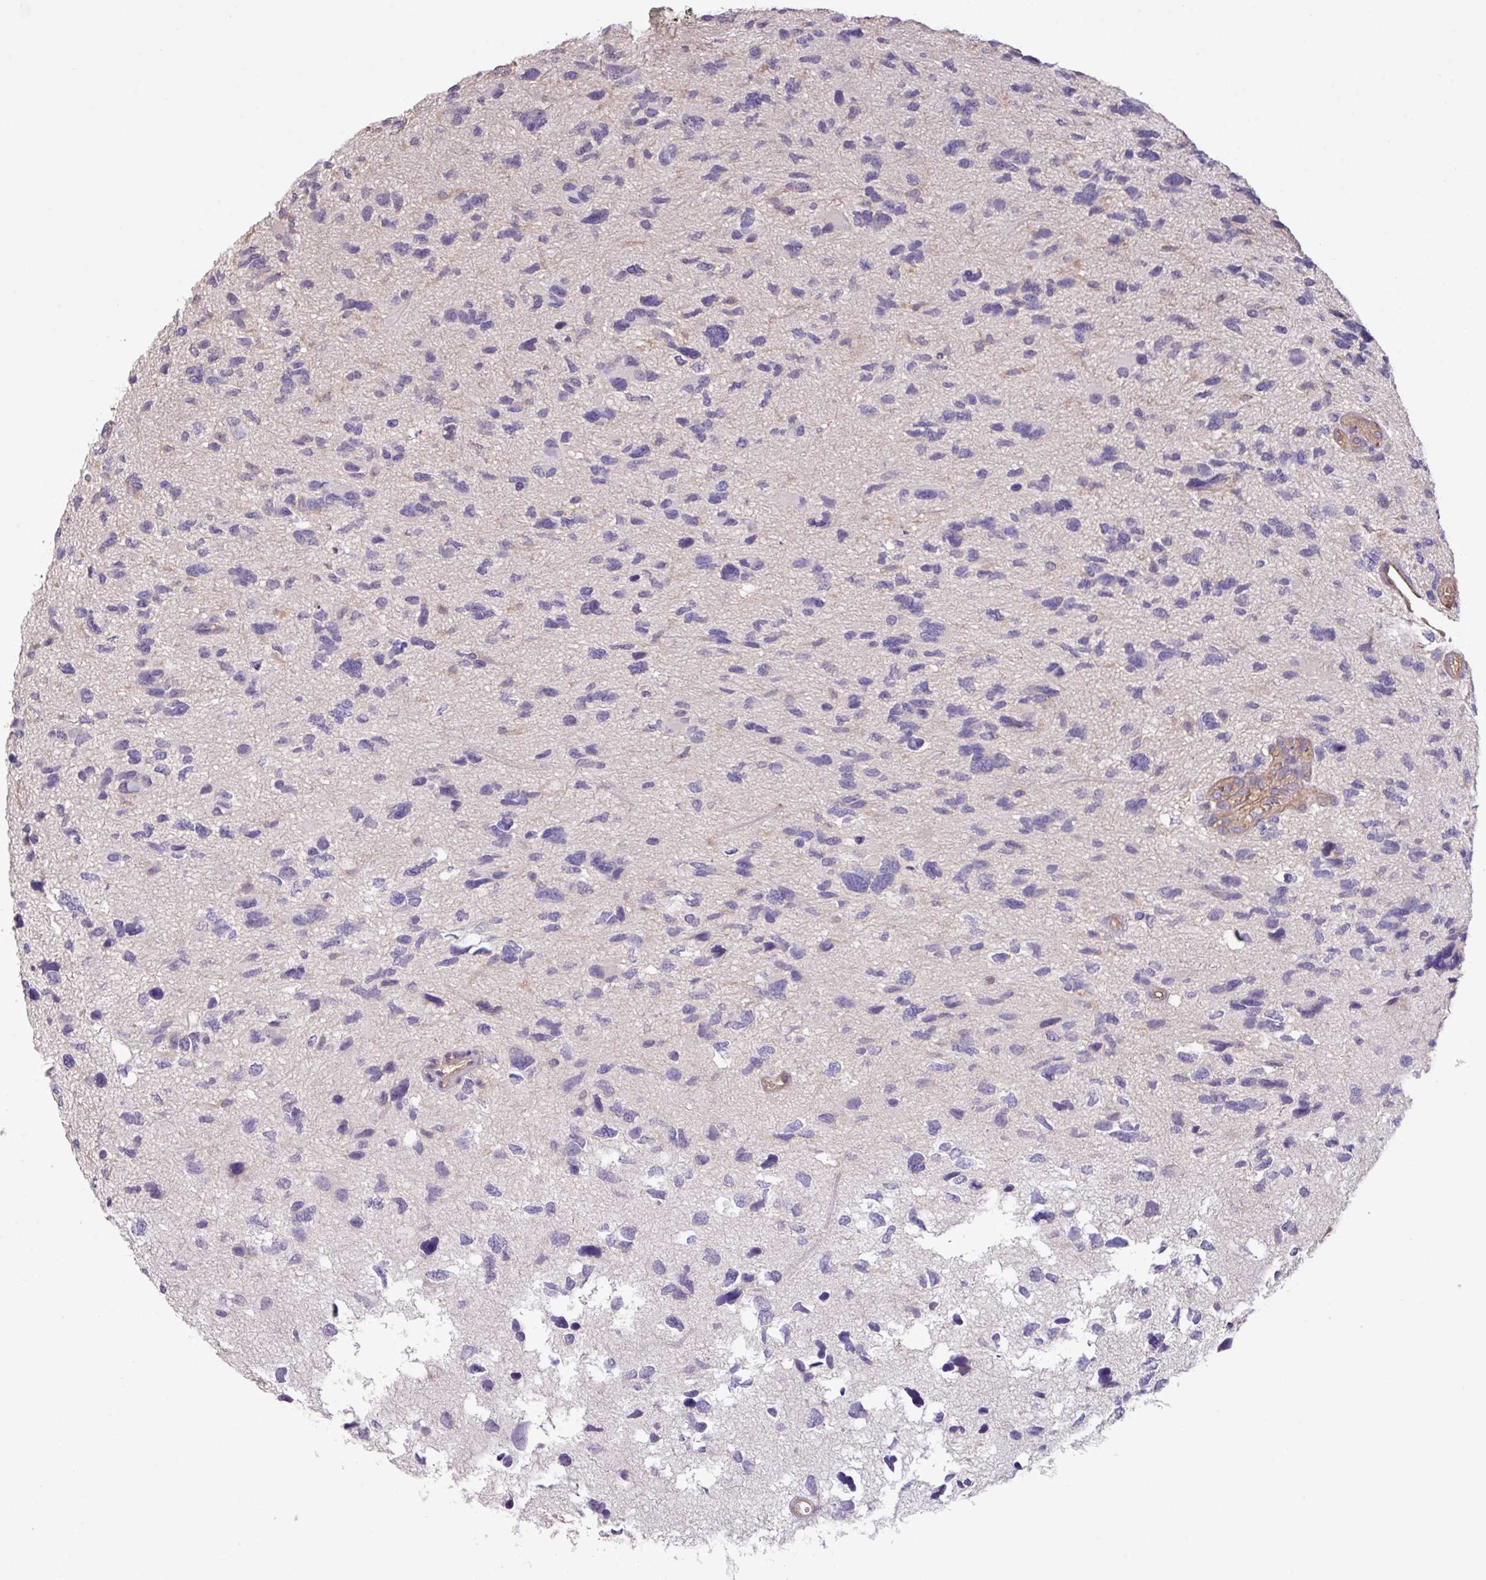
{"staining": {"intensity": "negative", "quantity": "none", "location": "none"}, "tissue": "glioma", "cell_type": "Tumor cells", "image_type": "cancer", "snomed": [{"axis": "morphology", "description": "Glioma, malignant, High grade"}, {"axis": "topography", "description": "Brain"}], "caption": "Tumor cells are negative for protein expression in human malignant glioma (high-grade).", "gene": "CALML4", "patient": {"sex": "female", "age": 11}}